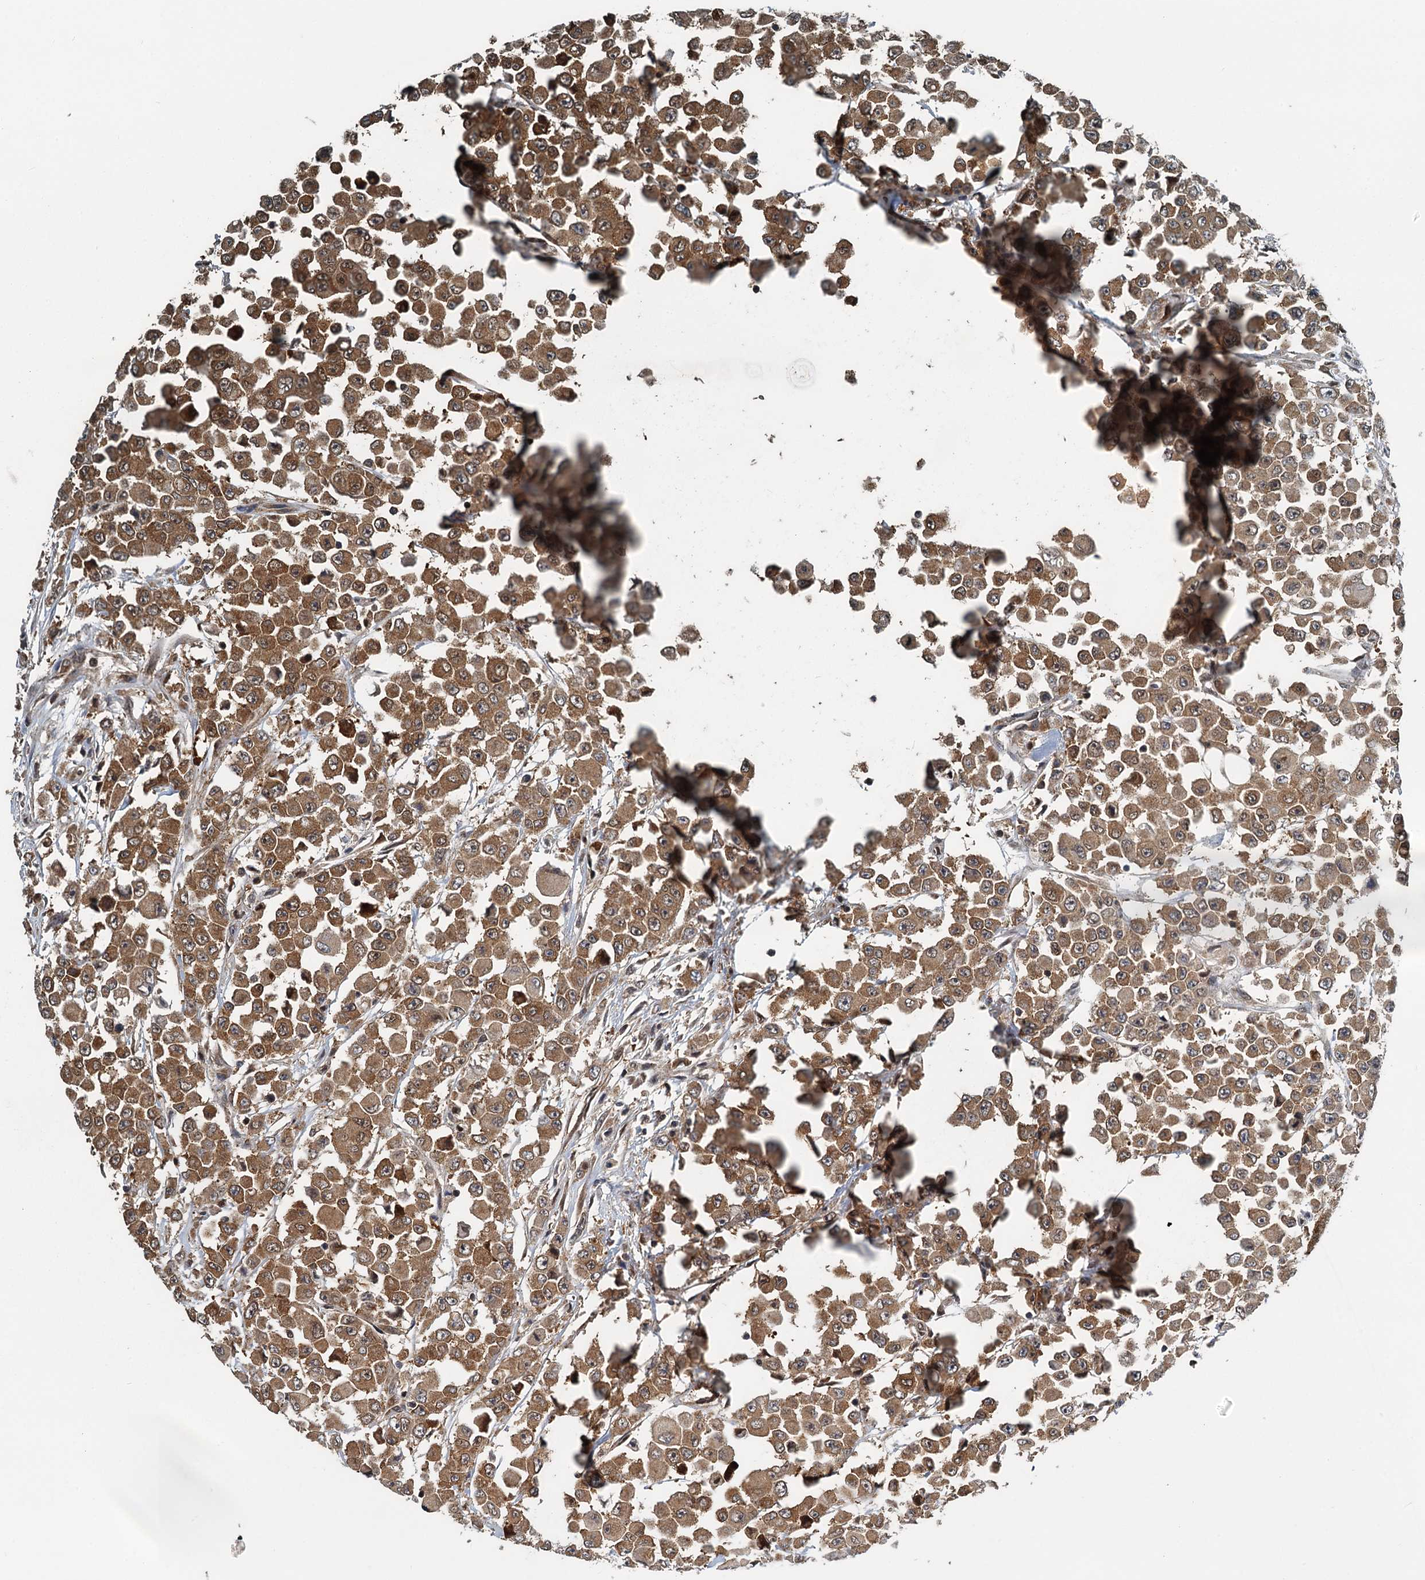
{"staining": {"intensity": "moderate", "quantity": ">75%", "location": "cytoplasmic/membranous"}, "tissue": "colorectal cancer", "cell_type": "Tumor cells", "image_type": "cancer", "snomed": [{"axis": "morphology", "description": "Adenocarcinoma, NOS"}, {"axis": "topography", "description": "Colon"}], "caption": "Colorectal adenocarcinoma stained for a protein (brown) reveals moderate cytoplasmic/membranous positive expression in approximately >75% of tumor cells.", "gene": "GPI", "patient": {"sex": "male", "age": 51}}